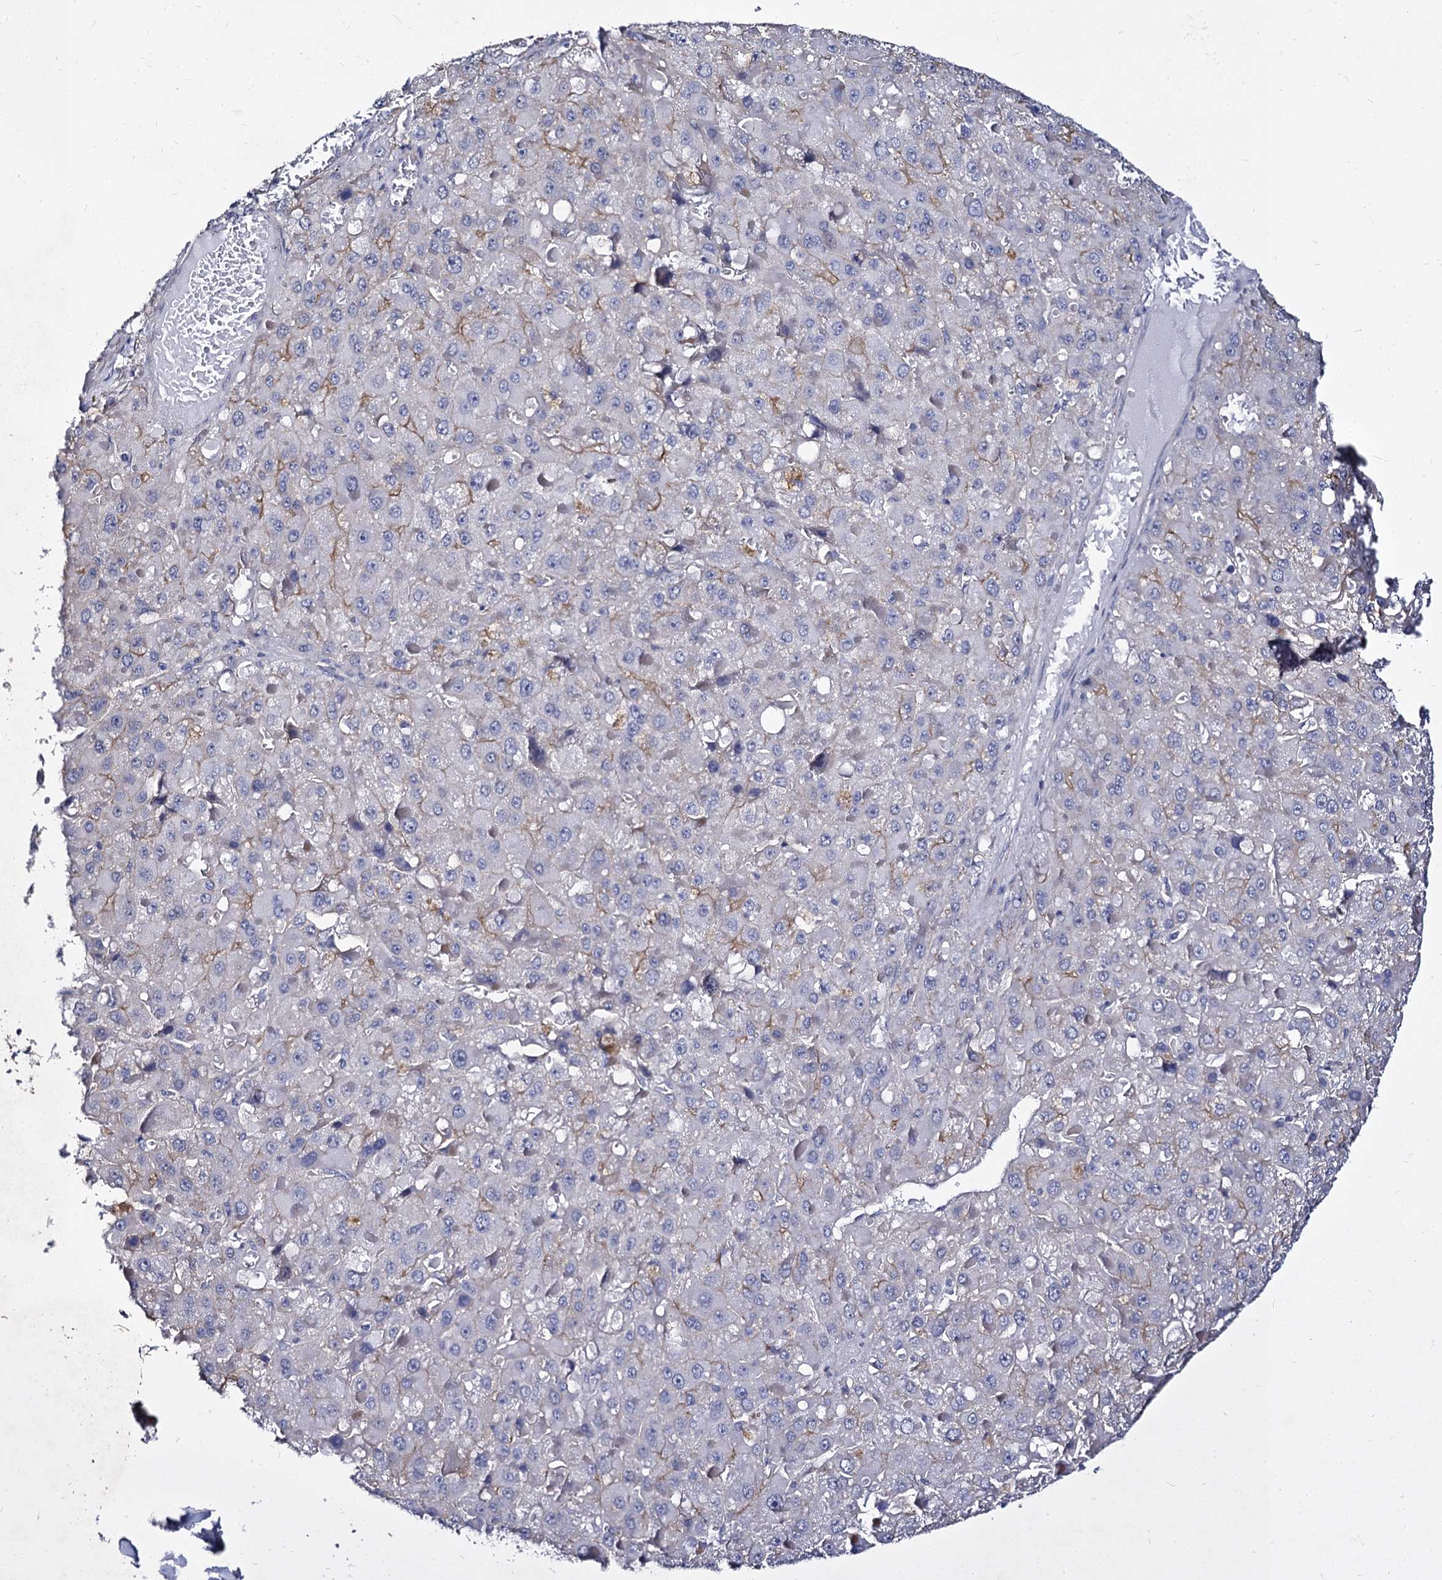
{"staining": {"intensity": "weak", "quantity": "<25%", "location": "cytoplasmic/membranous"}, "tissue": "liver cancer", "cell_type": "Tumor cells", "image_type": "cancer", "snomed": [{"axis": "morphology", "description": "Carcinoma, Hepatocellular, NOS"}, {"axis": "topography", "description": "Liver"}], "caption": "This is a image of immunohistochemistry staining of hepatocellular carcinoma (liver), which shows no positivity in tumor cells.", "gene": "CBFB", "patient": {"sex": "female", "age": 73}}